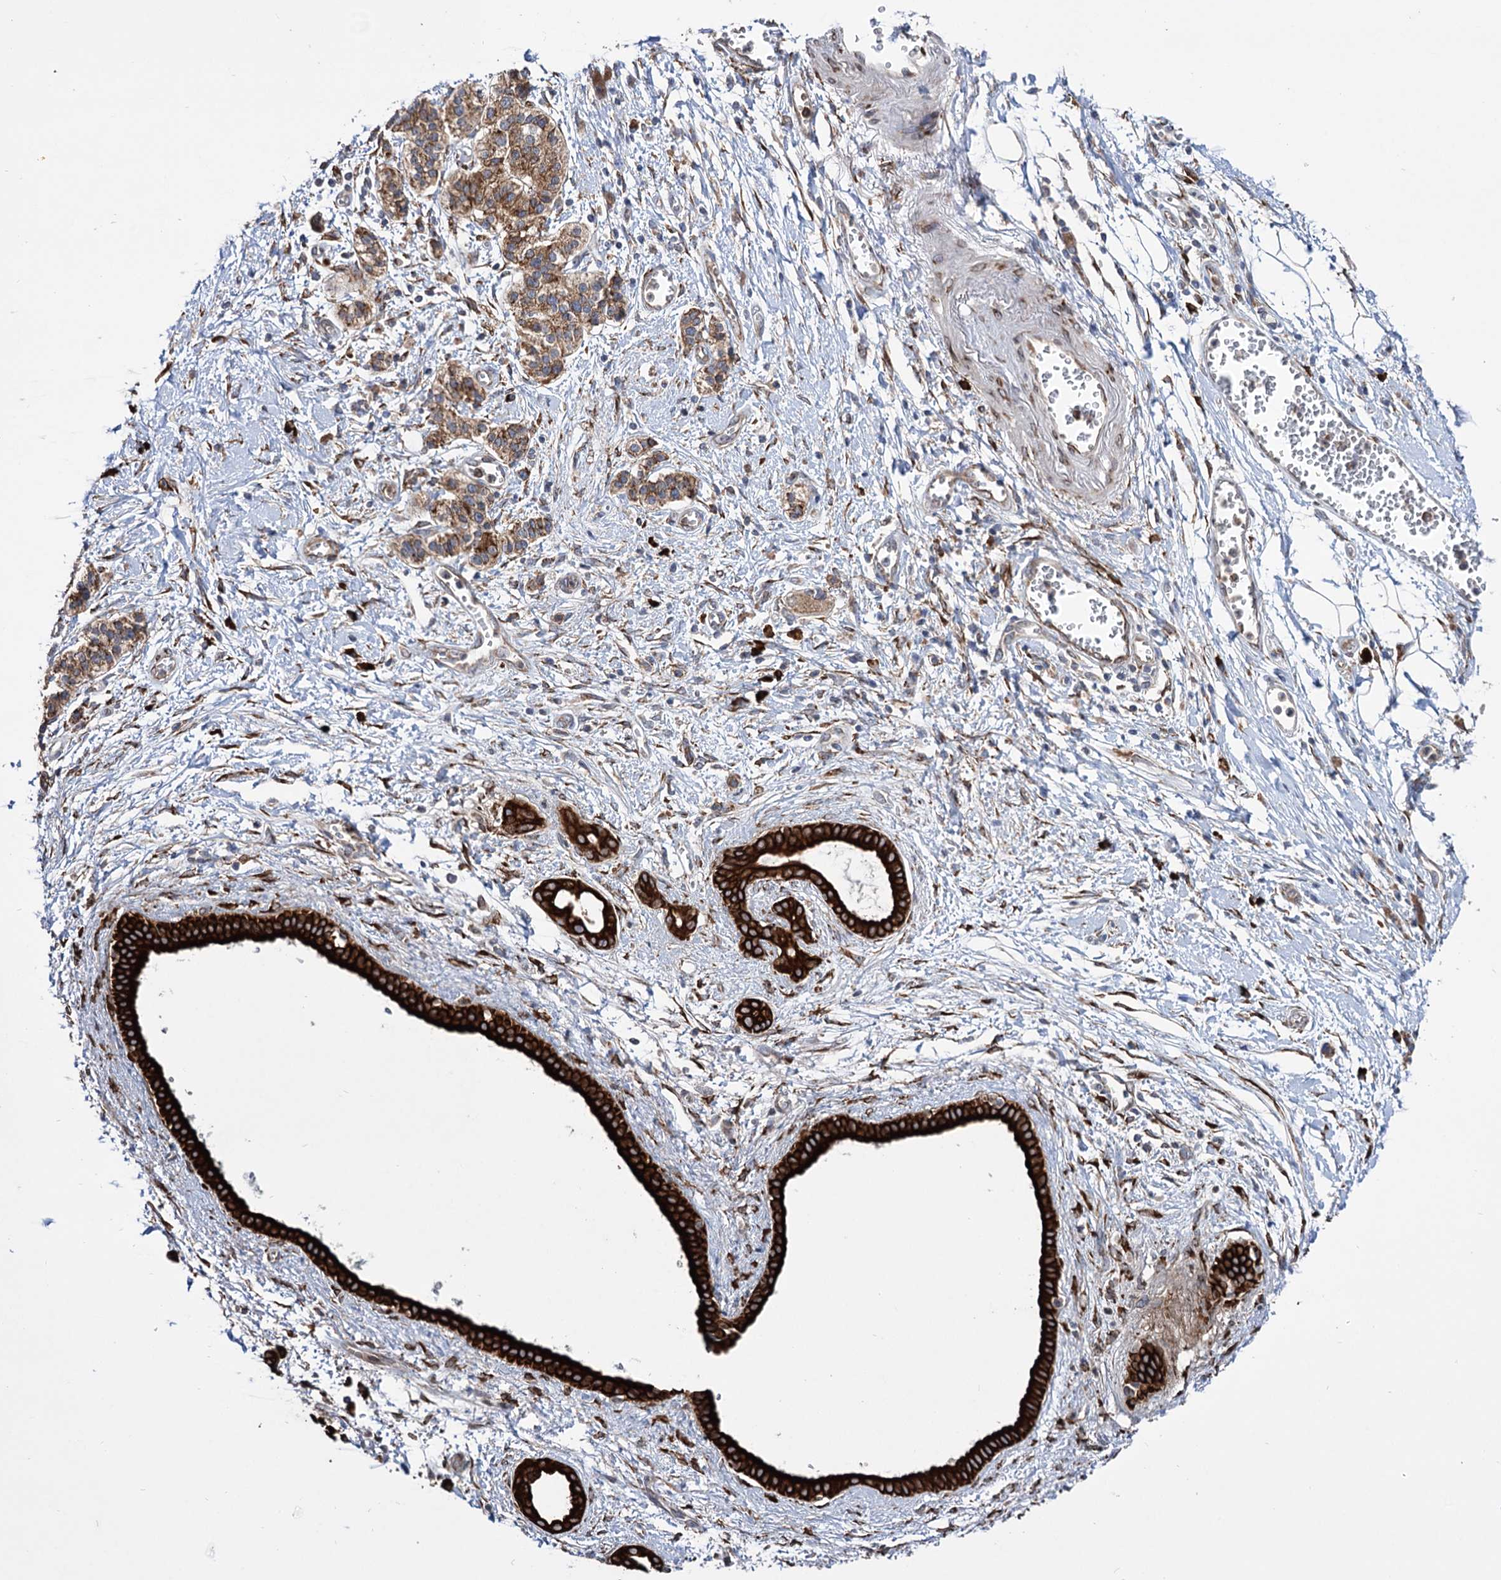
{"staining": {"intensity": "weak", "quantity": "25%-75%", "location": "cytoplasmic/membranous"}, "tissue": "adipose tissue", "cell_type": "Adipocytes", "image_type": "normal", "snomed": [{"axis": "morphology", "description": "Normal tissue, NOS"}, {"axis": "morphology", "description": "Adenocarcinoma, NOS"}, {"axis": "topography", "description": "Pancreas"}, {"axis": "topography", "description": "Peripheral nerve tissue"}], "caption": "Human adipose tissue stained for a protein (brown) shows weak cytoplasmic/membranous positive staining in about 25%-75% of adipocytes.", "gene": "CDAN1", "patient": {"sex": "male", "age": 59}}